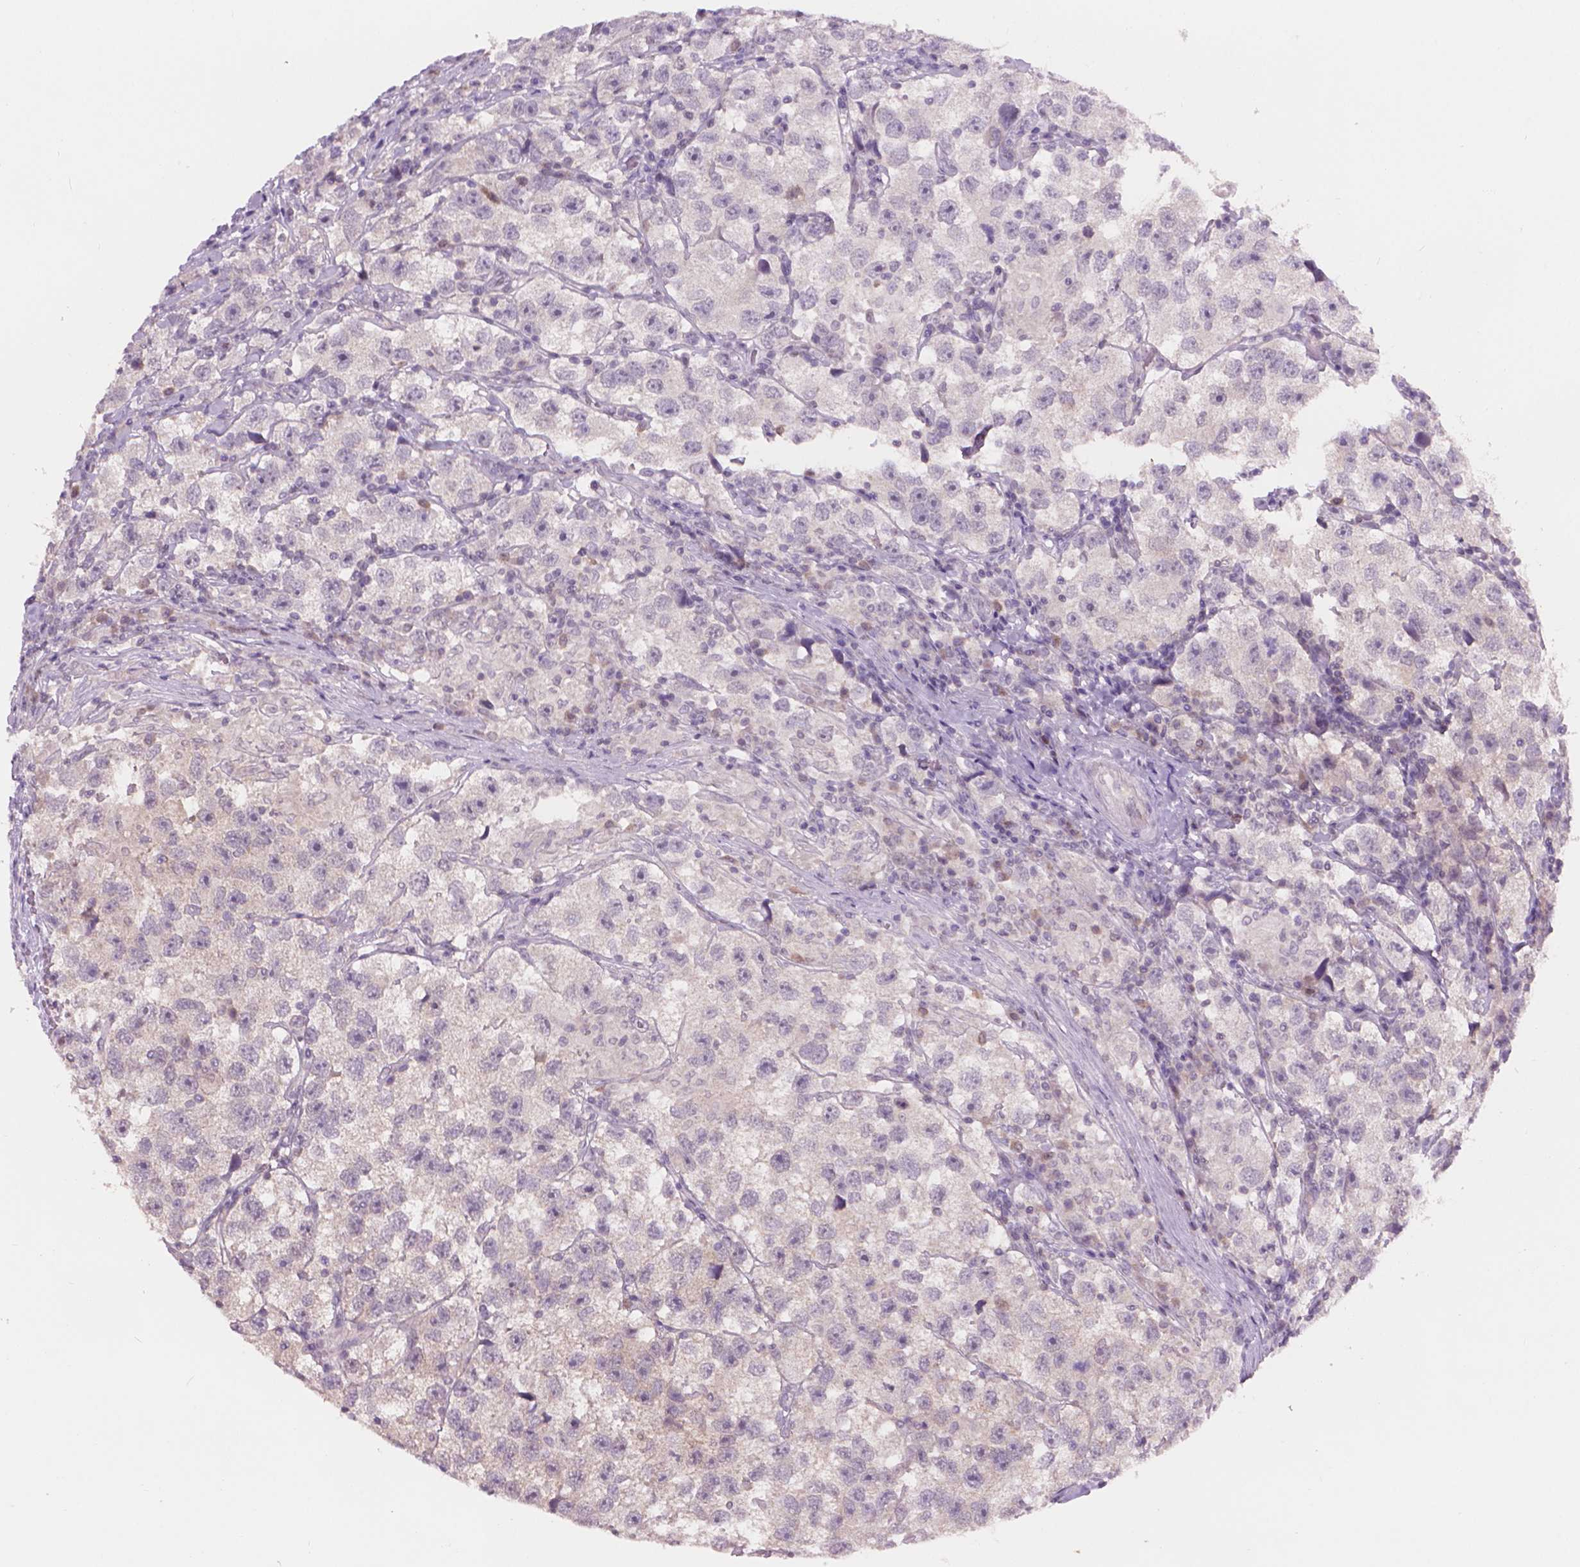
{"staining": {"intensity": "negative", "quantity": "none", "location": "none"}, "tissue": "testis cancer", "cell_type": "Tumor cells", "image_type": "cancer", "snomed": [{"axis": "morphology", "description": "Seminoma, NOS"}, {"axis": "topography", "description": "Testis"}], "caption": "Seminoma (testis) was stained to show a protein in brown. There is no significant staining in tumor cells.", "gene": "ENO2", "patient": {"sex": "male", "age": 26}}